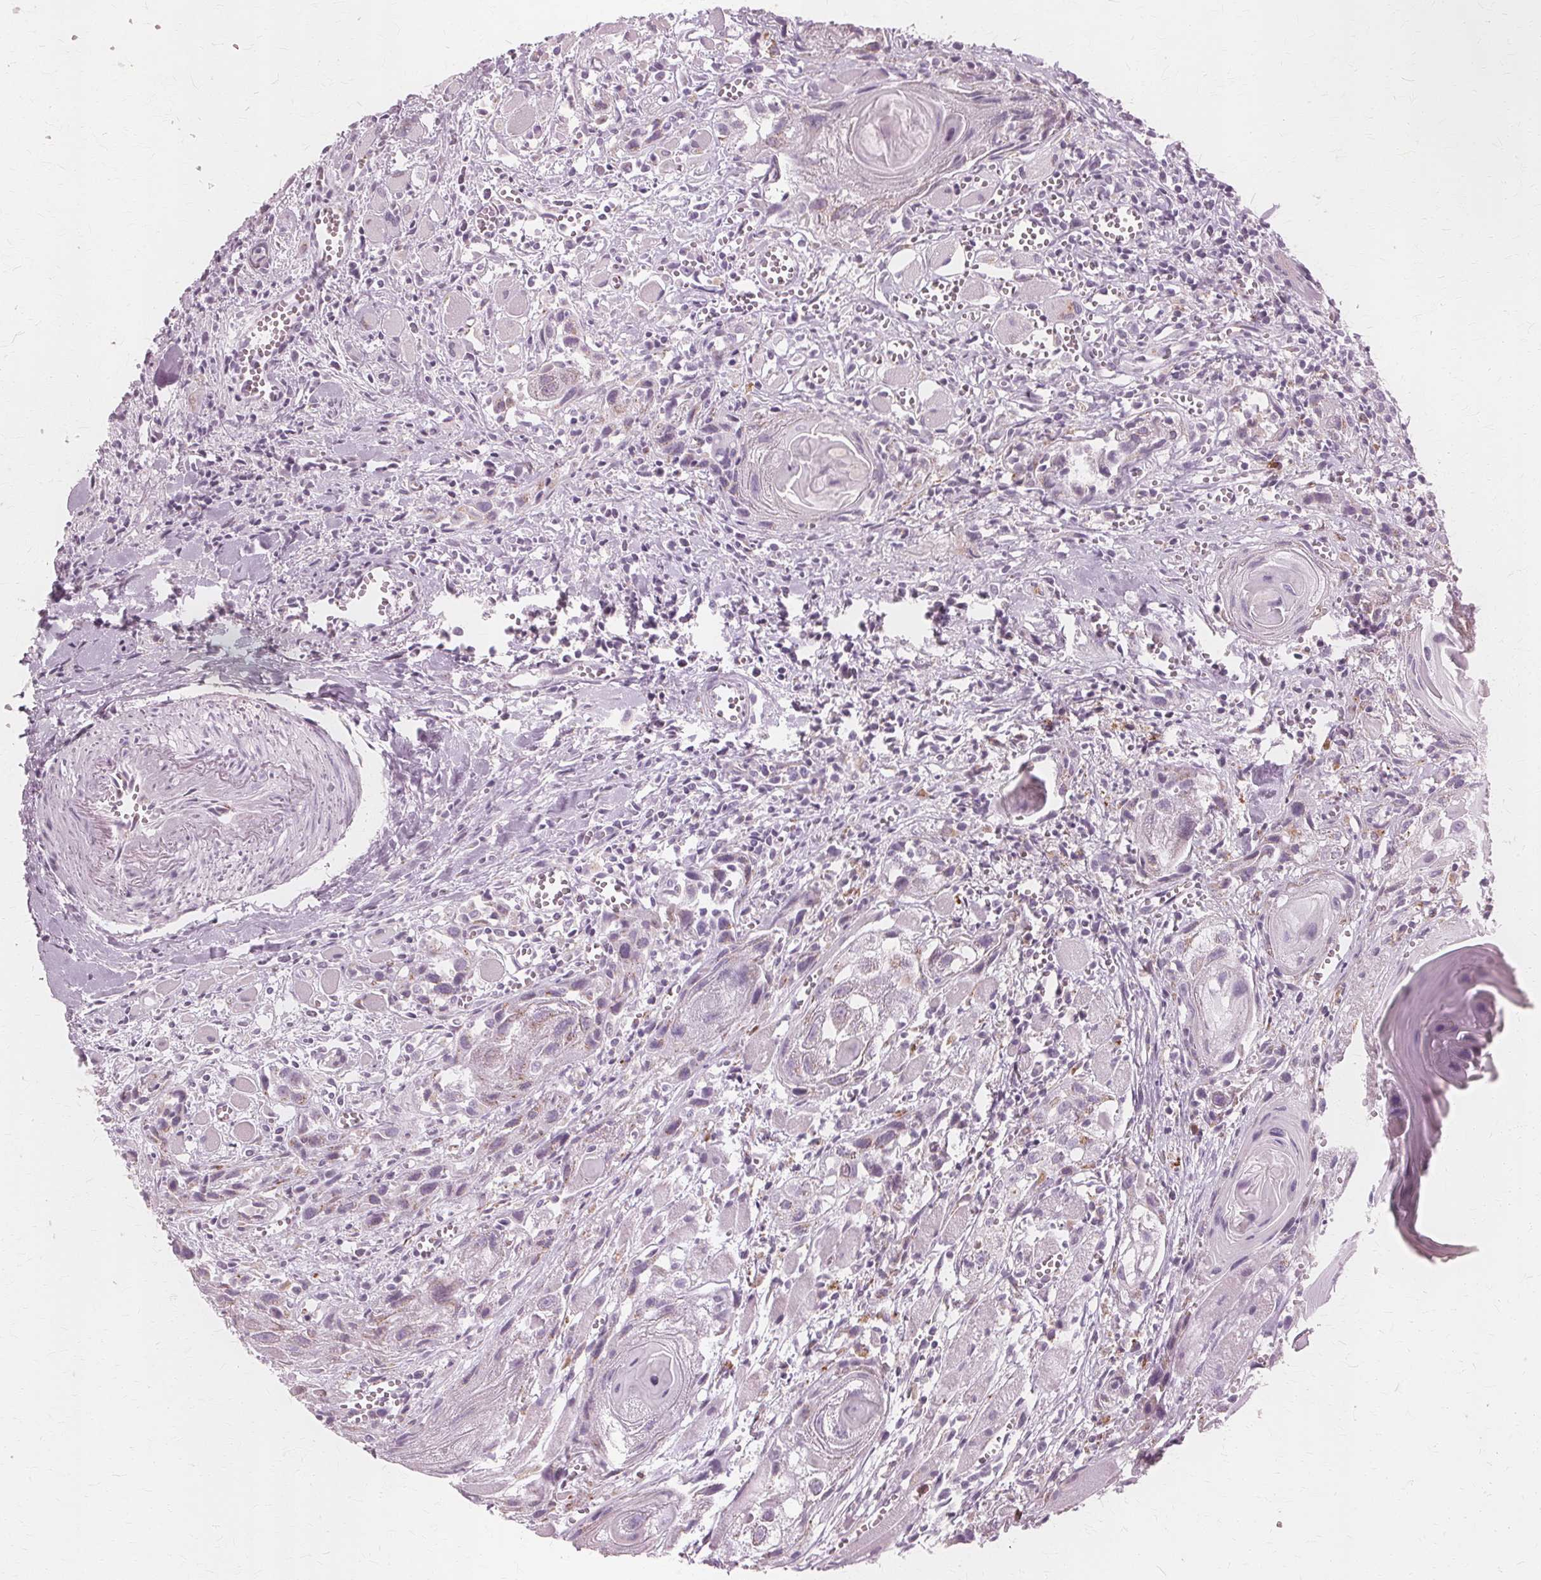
{"staining": {"intensity": "weak", "quantity": "<25%", "location": "cytoplasmic/membranous"}, "tissue": "head and neck cancer", "cell_type": "Tumor cells", "image_type": "cancer", "snomed": [{"axis": "morphology", "description": "Squamous cell carcinoma, NOS"}, {"axis": "topography", "description": "Head-Neck"}], "caption": "An immunohistochemistry micrograph of head and neck cancer is shown. There is no staining in tumor cells of head and neck cancer.", "gene": "DNASE2", "patient": {"sex": "female", "age": 80}}